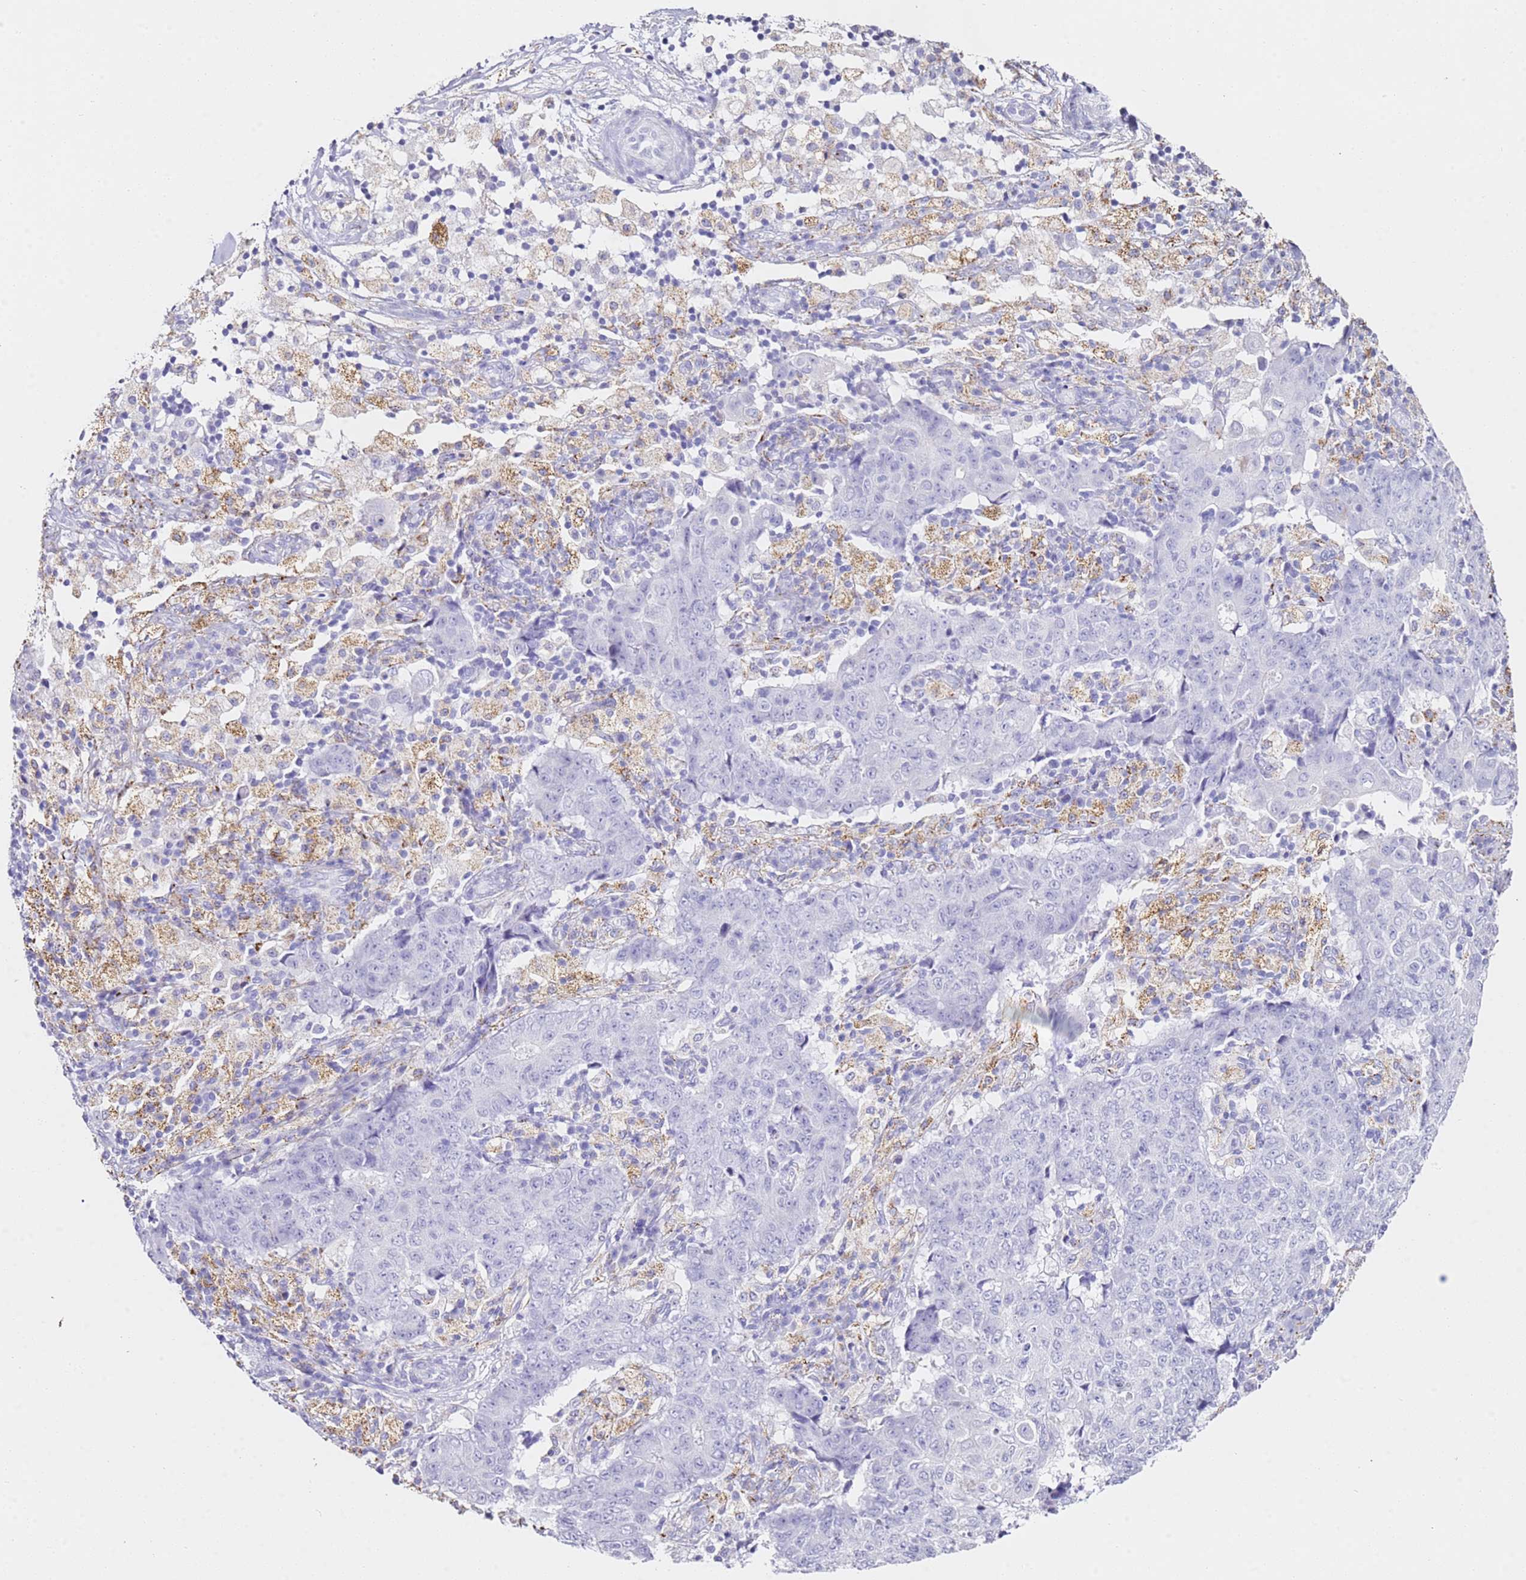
{"staining": {"intensity": "negative", "quantity": "none", "location": "none"}, "tissue": "ovarian cancer", "cell_type": "Tumor cells", "image_type": "cancer", "snomed": [{"axis": "morphology", "description": "Carcinoma, endometroid"}, {"axis": "topography", "description": "Ovary"}], "caption": "DAB immunohistochemical staining of human ovarian cancer exhibits no significant staining in tumor cells. Brightfield microscopy of immunohistochemistry stained with DAB (3,3'-diaminobenzidine) (brown) and hematoxylin (blue), captured at high magnification.", "gene": "PTBP2", "patient": {"sex": "female", "age": 42}}